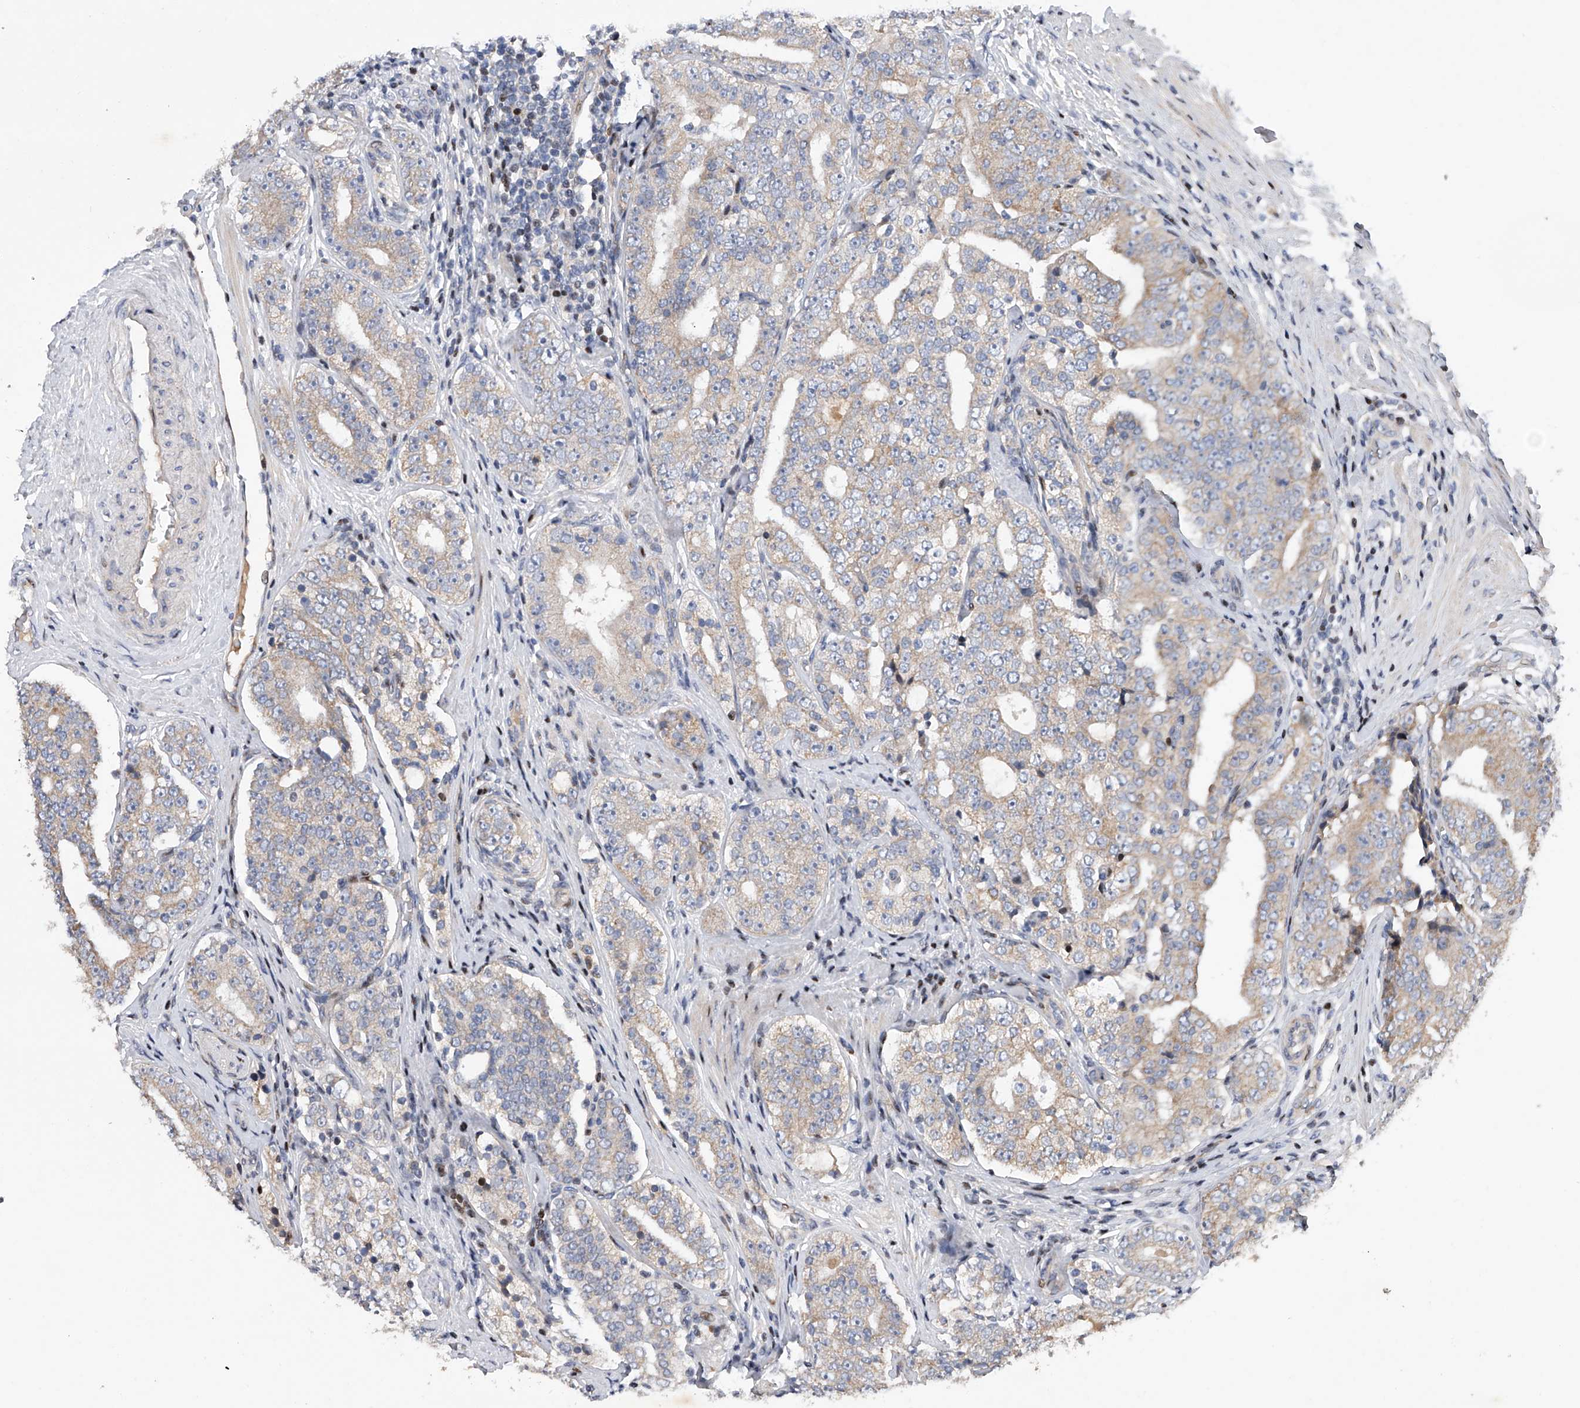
{"staining": {"intensity": "moderate", "quantity": "25%-75%", "location": "cytoplasmic/membranous"}, "tissue": "prostate cancer", "cell_type": "Tumor cells", "image_type": "cancer", "snomed": [{"axis": "morphology", "description": "Adenocarcinoma, High grade"}, {"axis": "topography", "description": "Prostate"}], "caption": "A medium amount of moderate cytoplasmic/membranous positivity is seen in about 25%-75% of tumor cells in high-grade adenocarcinoma (prostate) tissue.", "gene": "CDH12", "patient": {"sex": "male", "age": 56}}